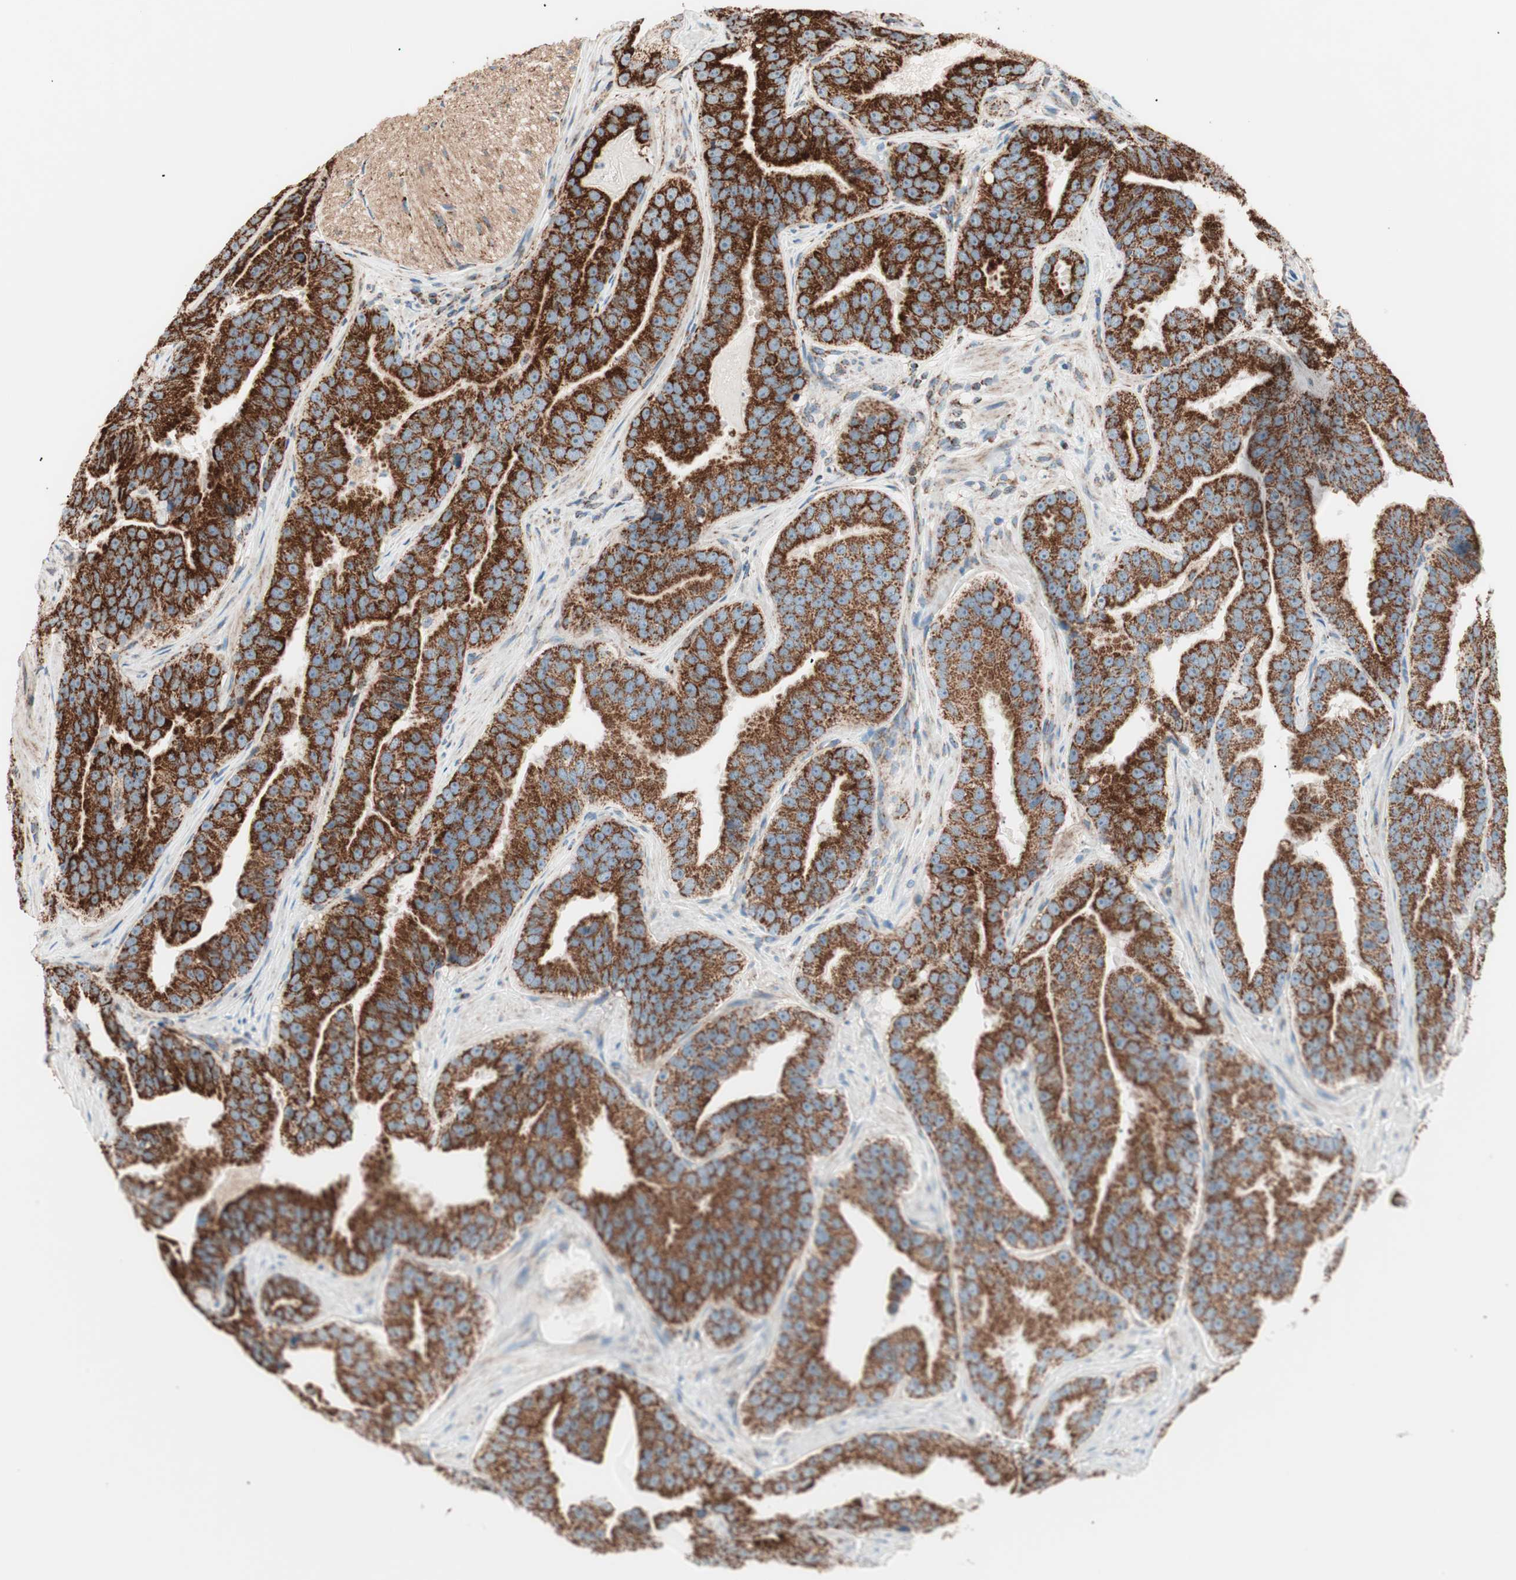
{"staining": {"intensity": "strong", "quantity": ">75%", "location": "cytoplasmic/membranous"}, "tissue": "prostate cancer", "cell_type": "Tumor cells", "image_type": "cancer", "snomed": [{"axis": "morphology", "description": "Adenocarcinoma, Low grade"}, {"axis": "topography", "description": "Prostate"}], "caption": "Prostate cancer tissue demonstrates strong cytoplasmic/membranous expression in about >75% of tumor cells The staining is performed using DAB brown chromogen to label protein expression. The nuclei are counter-stained blue using hematoxylin.", "gene": "TOMM22", "patient": {"sex": "male", "age": 59}}